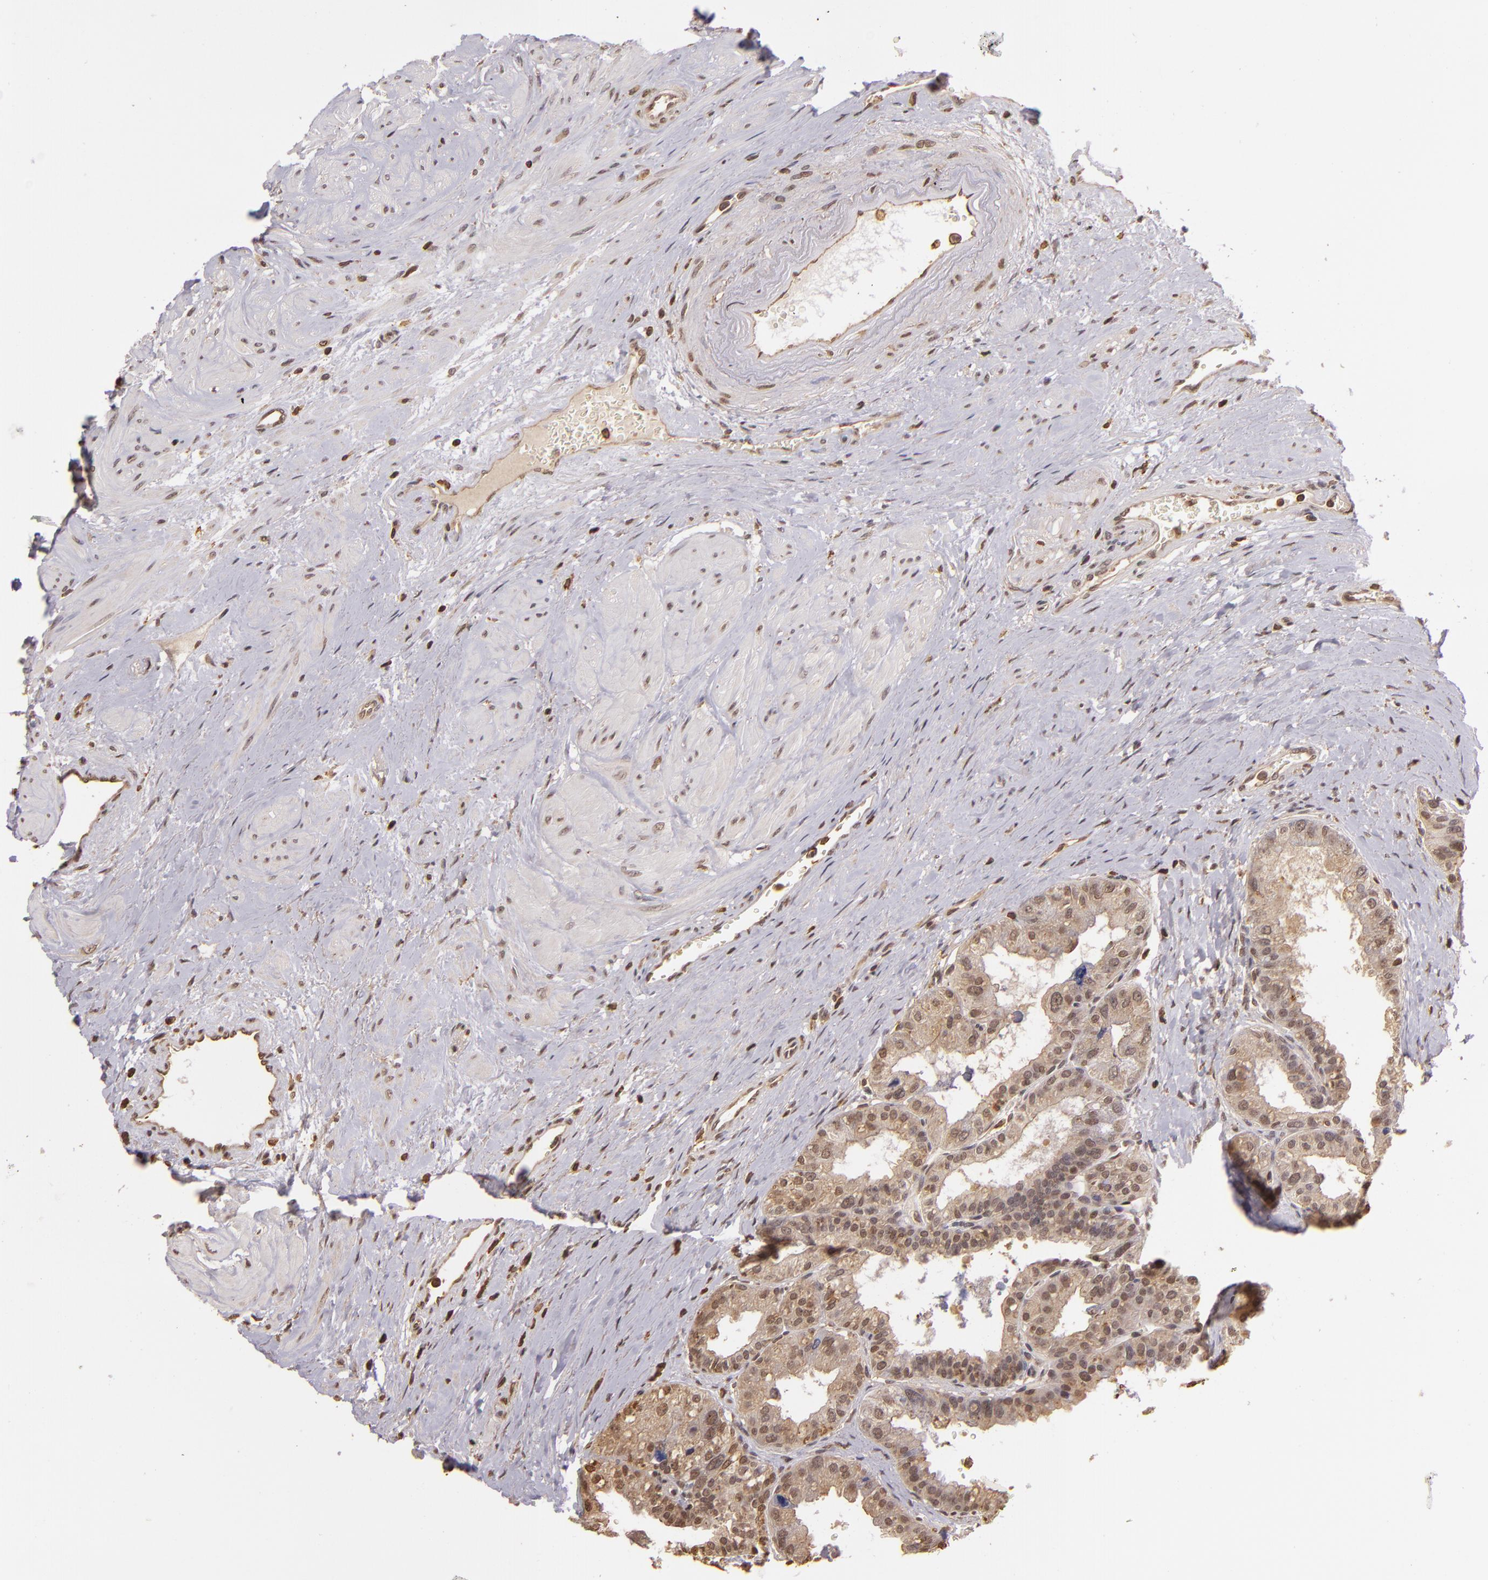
{"staining": {"intensity": "weak", "quantity": ">75%", "location": "cytoplasmic/membranous"}, "tissue": "prostate", "cell_type": "Glandular cells", "image_type": "normal", "snomed": [{"axis": "morphology", "description": "Normal tissue, NOS"}, {"axis": "topography", "description": "Prostate"}], "caption": "Immunohistochemistry (IHC) photomicrograph of unremarkable prostate stained for a protein (brown), which demonstrates low levels of weak cytoplasmic/membranous expression in approximately >75% of glandular cells.", "gene": "ARPC2", "patient": {"sex": "male", "age": 60}}